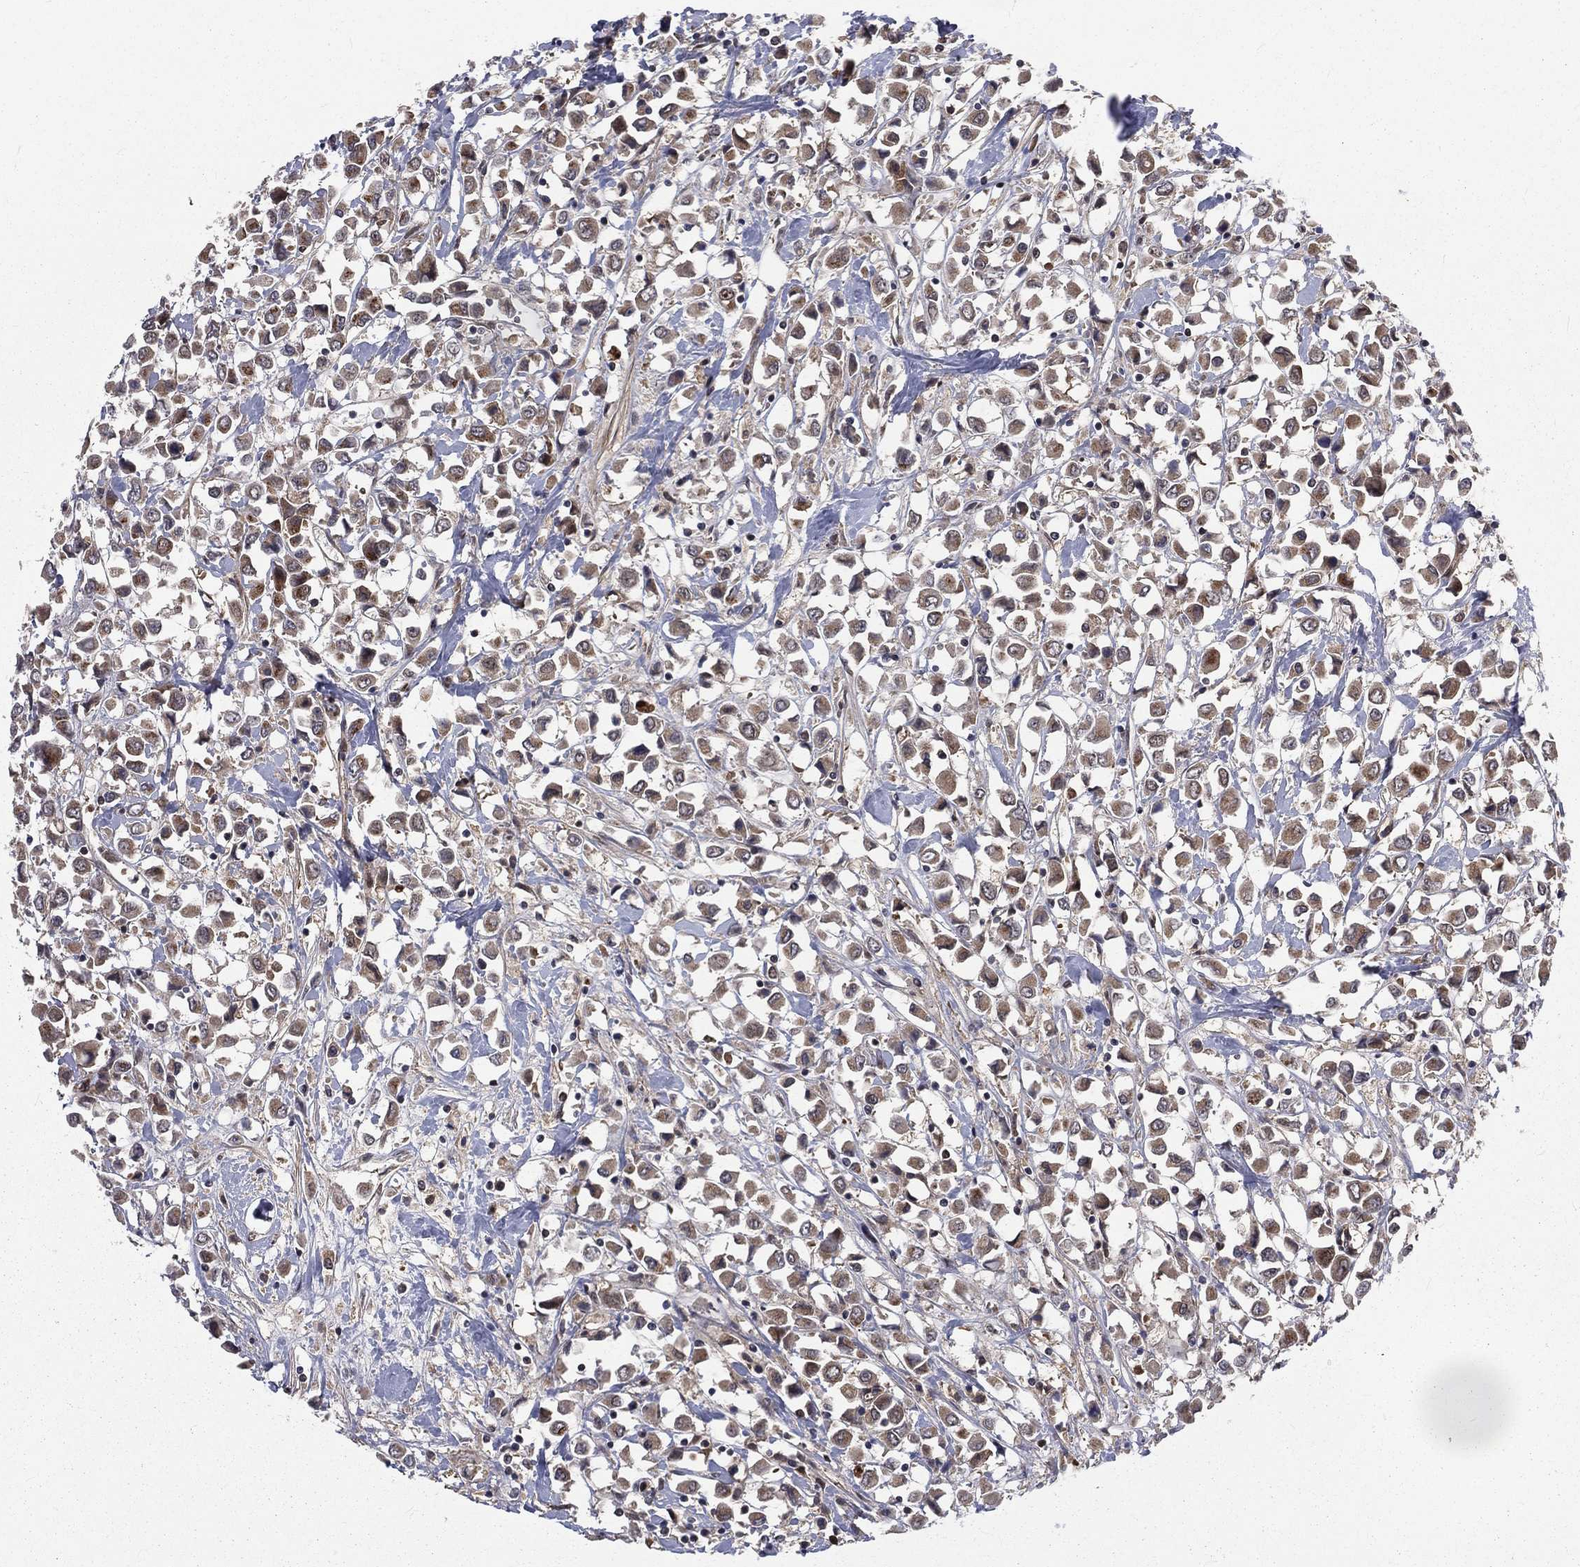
{"staining": {"intensity": "weak", "quantity": ">75%", "location": "cytoplasmic/membranous"}, "tissue": "breast cancer", "cell_type": "Tumor cells", "image_type": "cancer", "snomed": [{"axis": "morphology", "description": "Duct carcinoma"}, {"axis": "topography", "description": "Breast"}], "caption": "Intraductal carcinoma (breast) stained with immunohistochemistry exhibits weak cytoplasmic/membranous expression in approximately >75% of tumor cells.", "gene": "ARL3", "patient": {"sex": "female", "age": 61}}